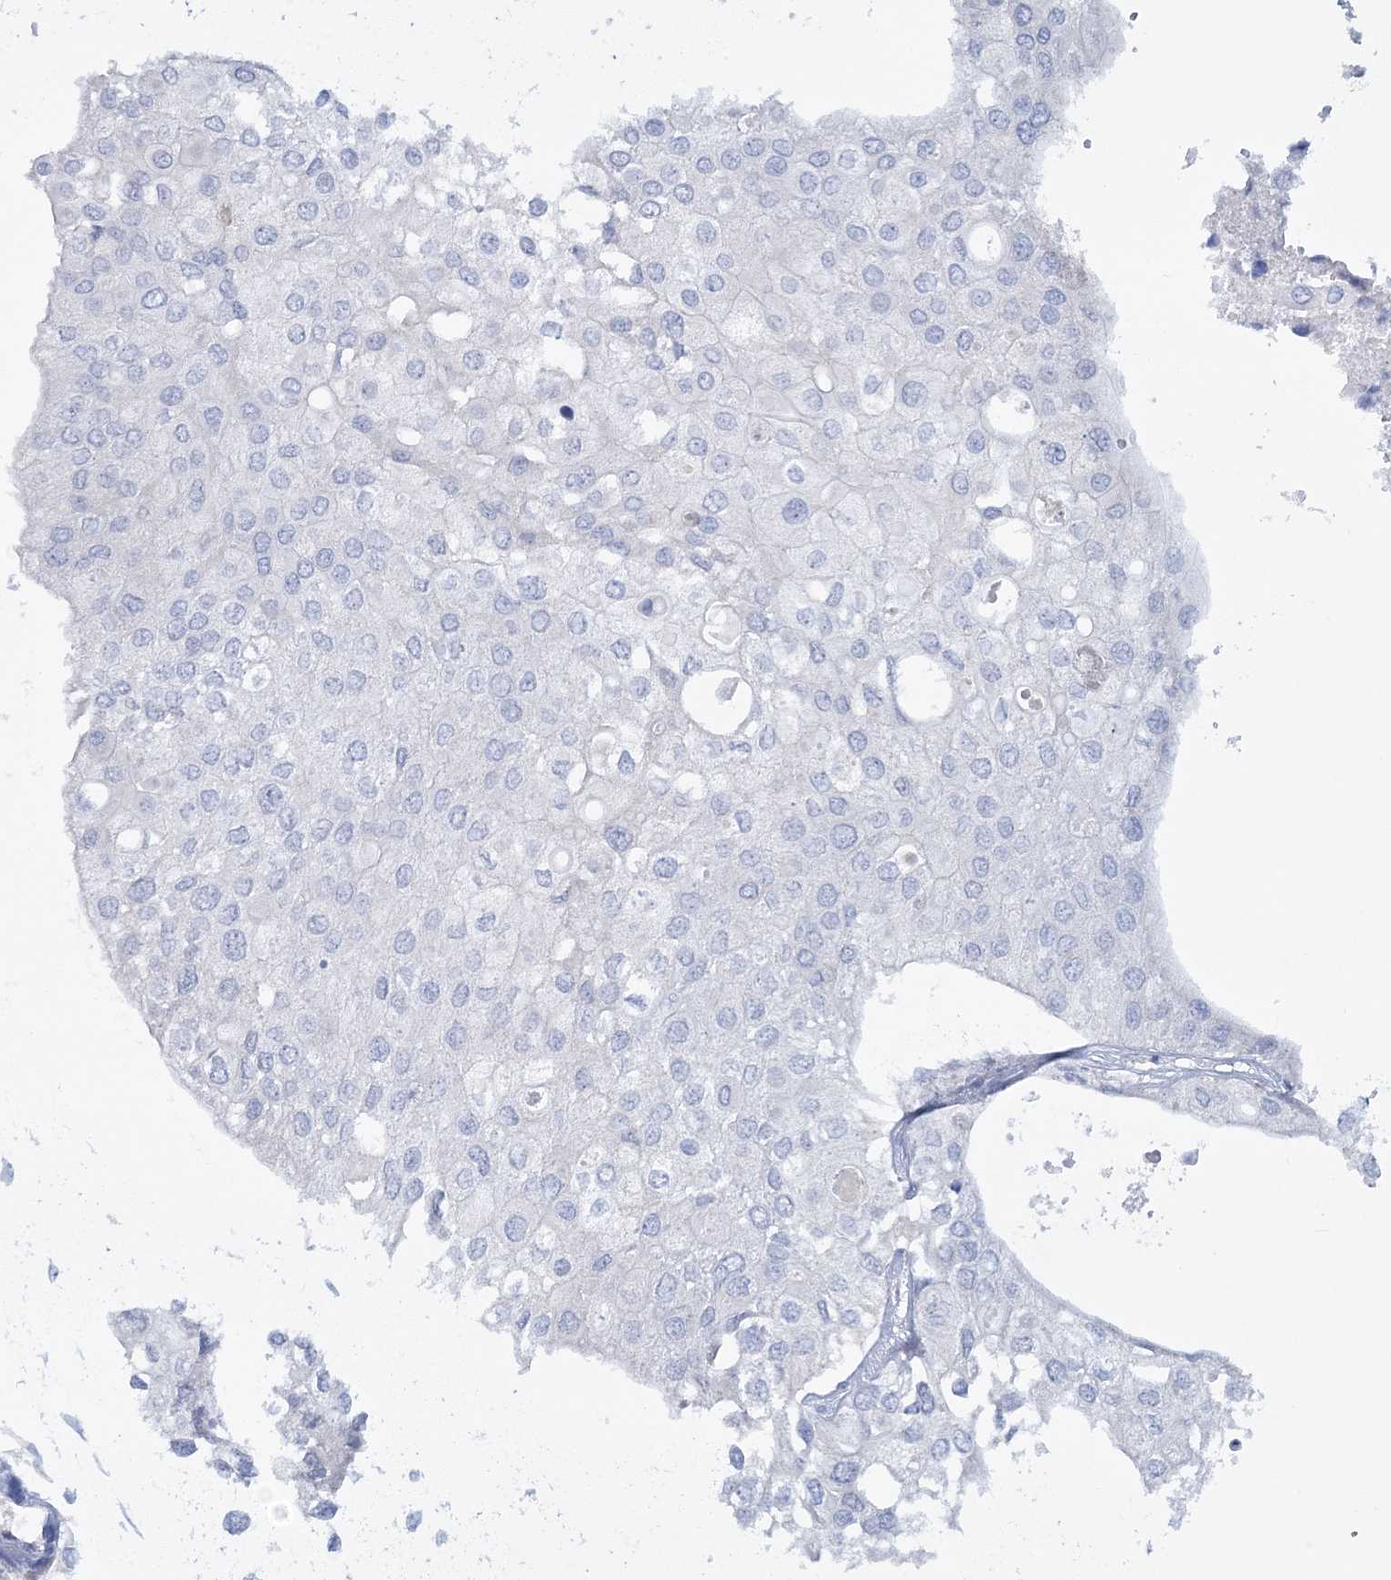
{"staining": {"intensity": "negative", "quantity": "none", "location": "none"}, "tissue": "urothelial cancer", "cell_type": "Tumor cells", "image_type": "cancer", "snomed": [{"axis": "morphology", "description": "Urothelial carcinoma, High grade"}, {"axis": "topography", "description": "Urinary bladder"}], "caption": "DAB immunohistochemical staining of urothelial cancer exhibits no significant expression in tumor cells. (DAB immunohistochemistry visualized using brightfield microscopy, high magnification).", "gene": "WDSUB1", "patient": {"sex": "male", "age": 64}}